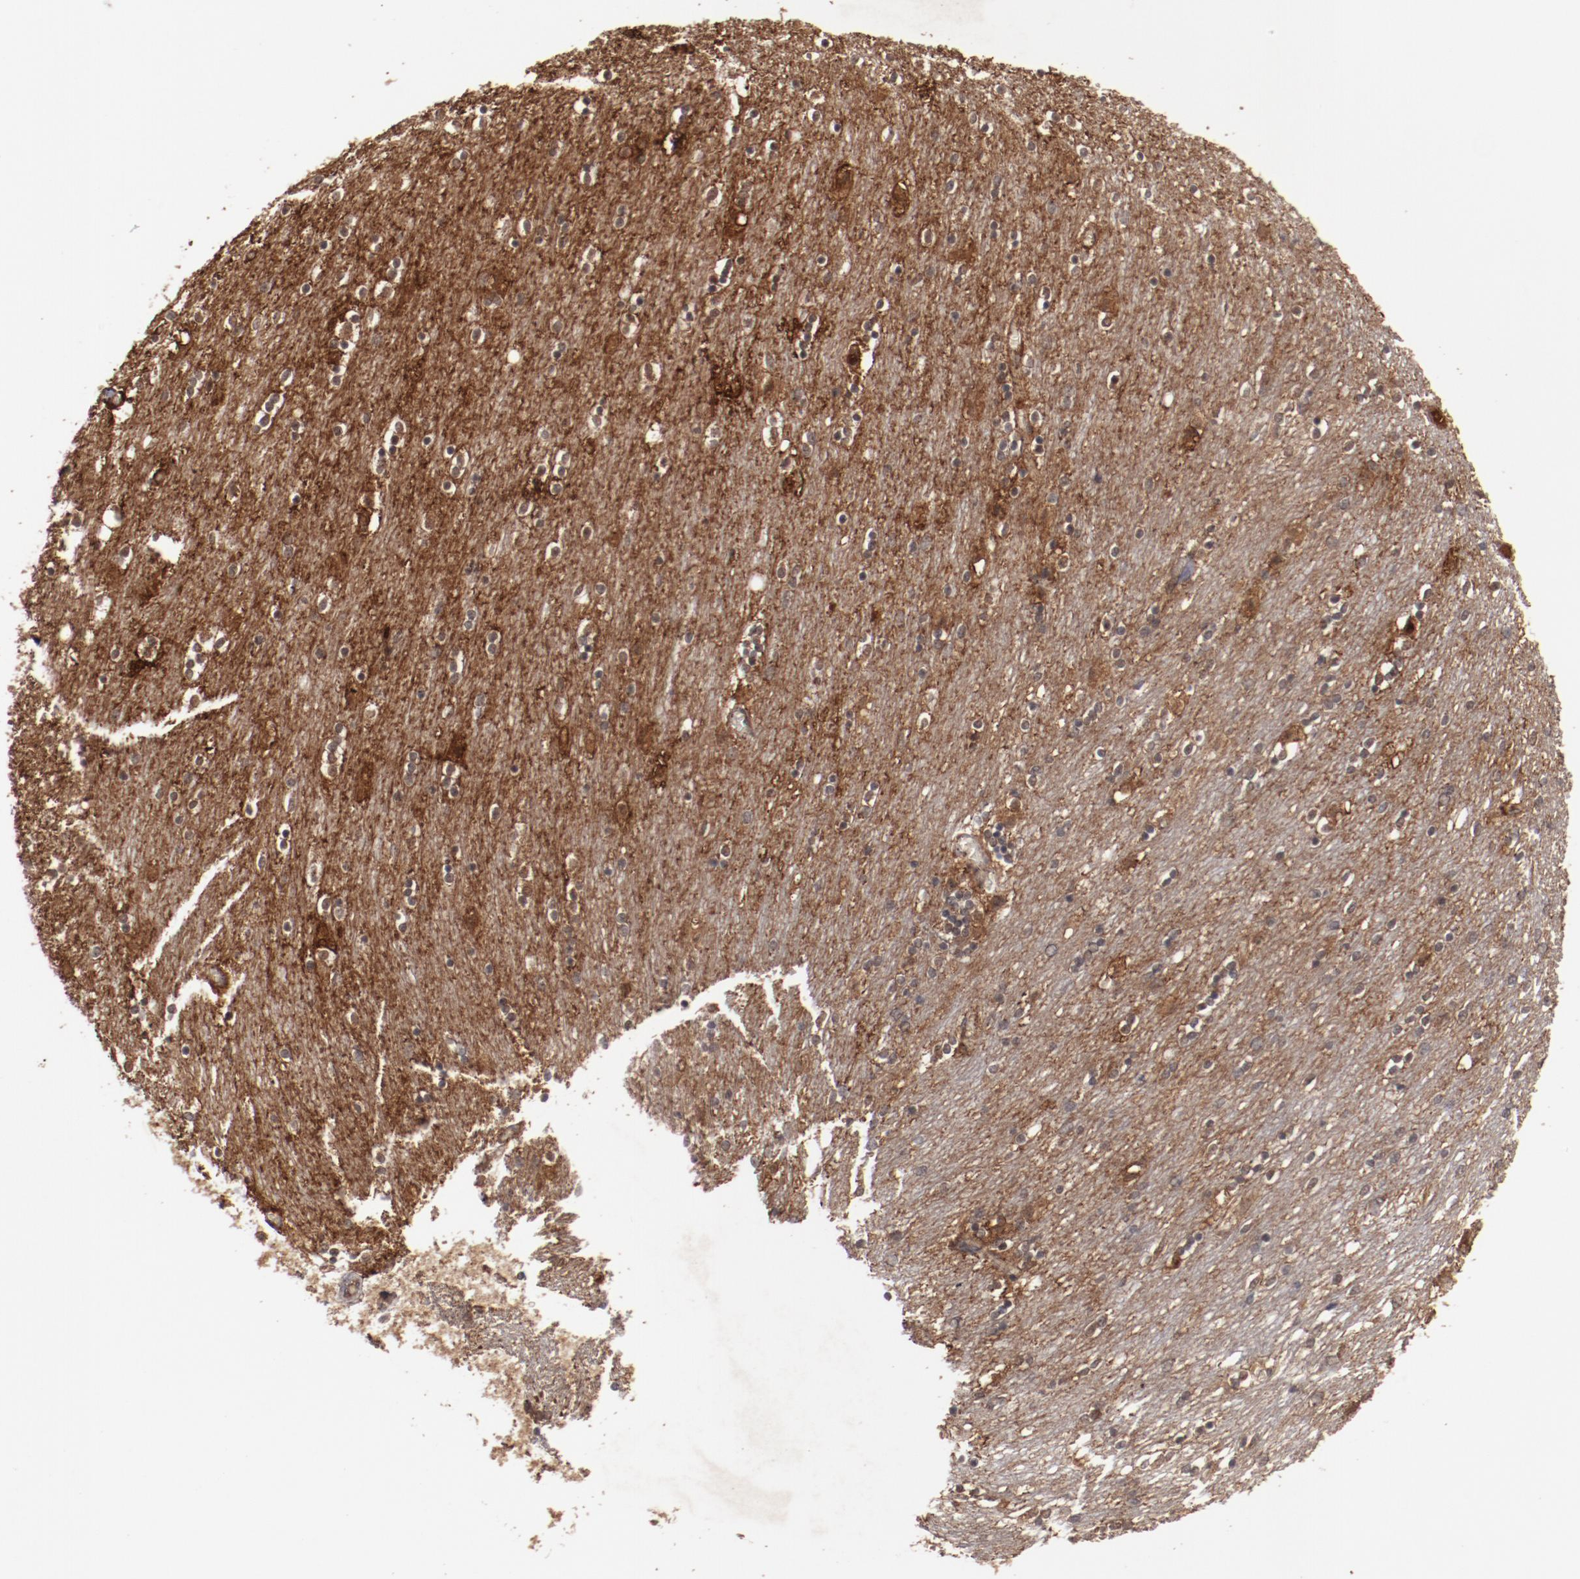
{"staining": {"intensity": "moderate", "quantity": ">75%", "location": "cytoplasmic/membranous"}, "tissue": "caudate", "cell_type": "Glial cells", "image_type": "normal", "snomed": [{"axis": "morphology", "description": "Normal tissue, NOS"}, {"axis": "topography", "description": "Lateral ventricle wall"}], "caption": "The micrograph demonstrates immunohistochemical staining of benign caudate. There is moderate cytoplasmic/membranous expression is seen in approximately >75% of glial cells.", "gene": "TENM1", "patient": {"sex": "female", "age": 54}}